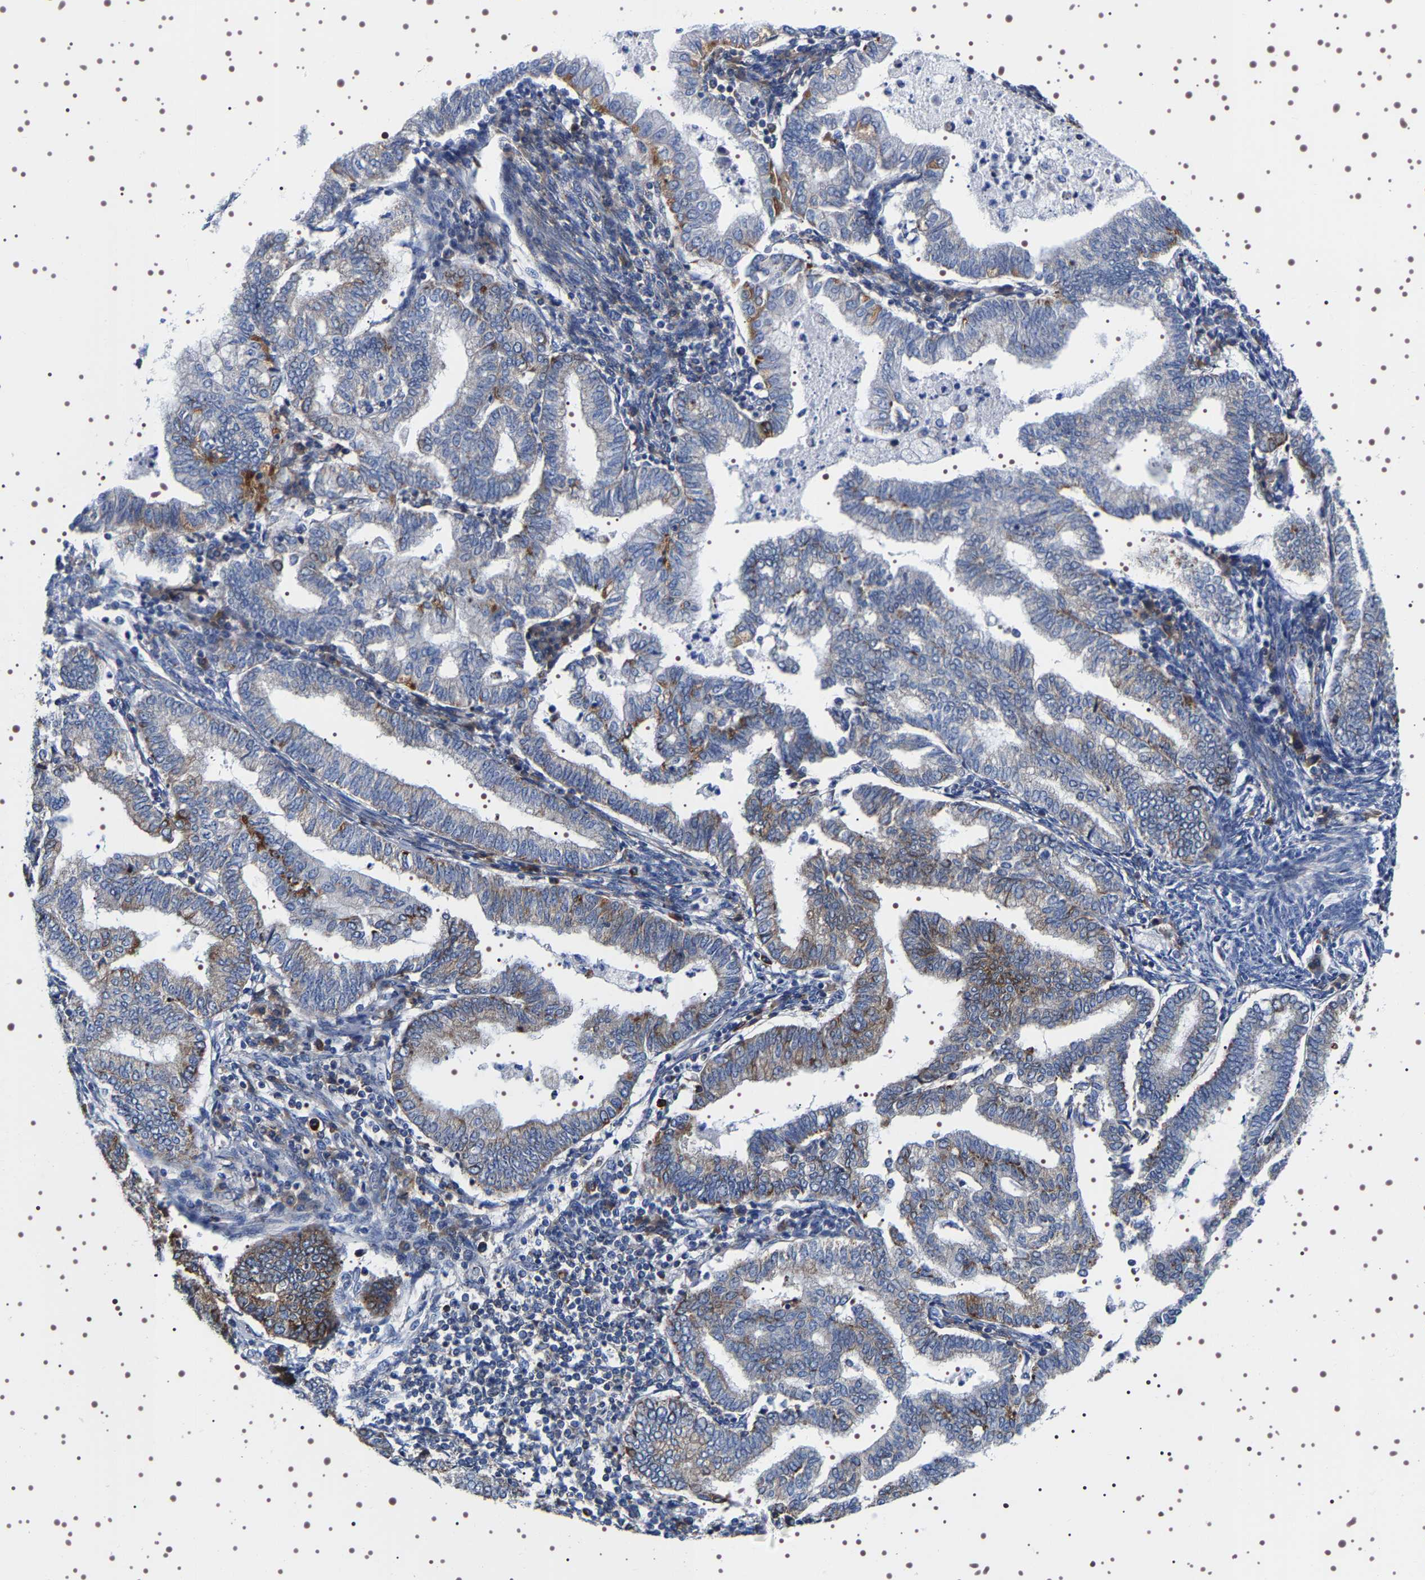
{"staining": {"intensity": "moderate", "quantity": "<25%", "location": "cytoplasmic/membranous"}, "tissue": "endometrial cancer", "cell_type": "Tumor cells", "image_type": "cancer", "snomed": [{"axis": "morphology", "description": "Polyp, NOS"}, {"axis": "morphology", "description": "Adenocarcinoma, NOS"}, {"axis": "morphology", "description": "Adenoma, NOS"}, {"axis": "topography", "description": "Endometrium"}], "caption": "The image displays immunohistochemical staining of endometrial cancer (polyp). There is moderate cytoplasmic/membranous staining is appreciated in approximately <25% of tumor cells. The staining was performed using DAB (3,3'-diaminobenzidine) to visualize the protein expression in brown, while the nuclei were stained in blue with hematoxylin (Magnification: 20x).", "gene": "SQLE", "patient": {"sex": "female", "age": 79}}